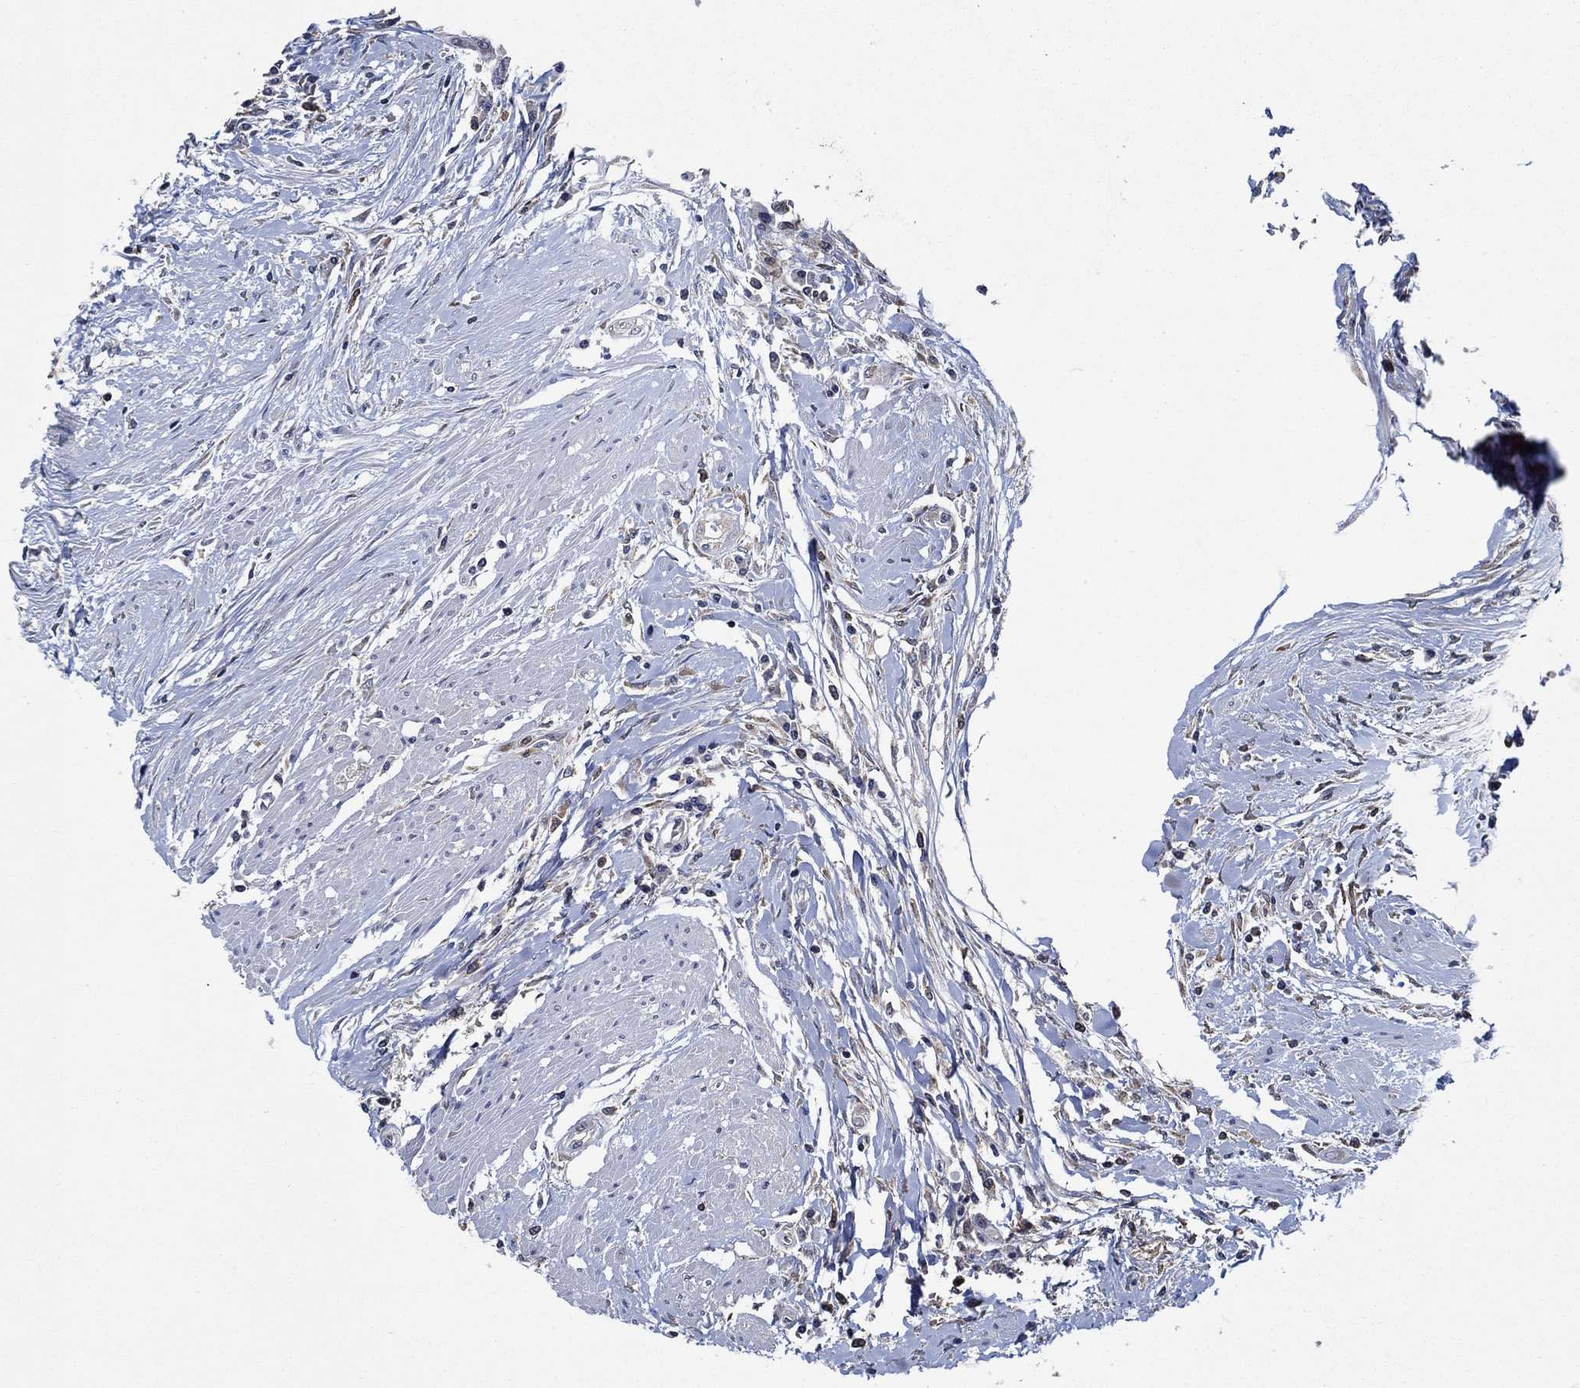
{"staining": {"intensity": "negative", "quantity": "none", "location": "none"}, "tissue": "colorectal cancer", "cell_type": "Tumor cells", "image_type": "cancer", "snomed": [{"axis": "morphology", "description": "Adenocarcinoma, NOS"}, {"axis": "topography", "description": "Rectum"}], "caption": "This image is of colorectal cancer (adenocarcinoma) stained with immunohistochemistry to label a protein in brown with the nuclei are counter-stained blue. There is no positivity in tumor cells. Brightfield microscopy of immunohistochemistry stained with DAB (3,3'-diaminobenzidine) (brown) and hematoxylin (blue), captured at high magnification.", "gene": "DACT1", "patient": {"sex": "male", "age": 59}}